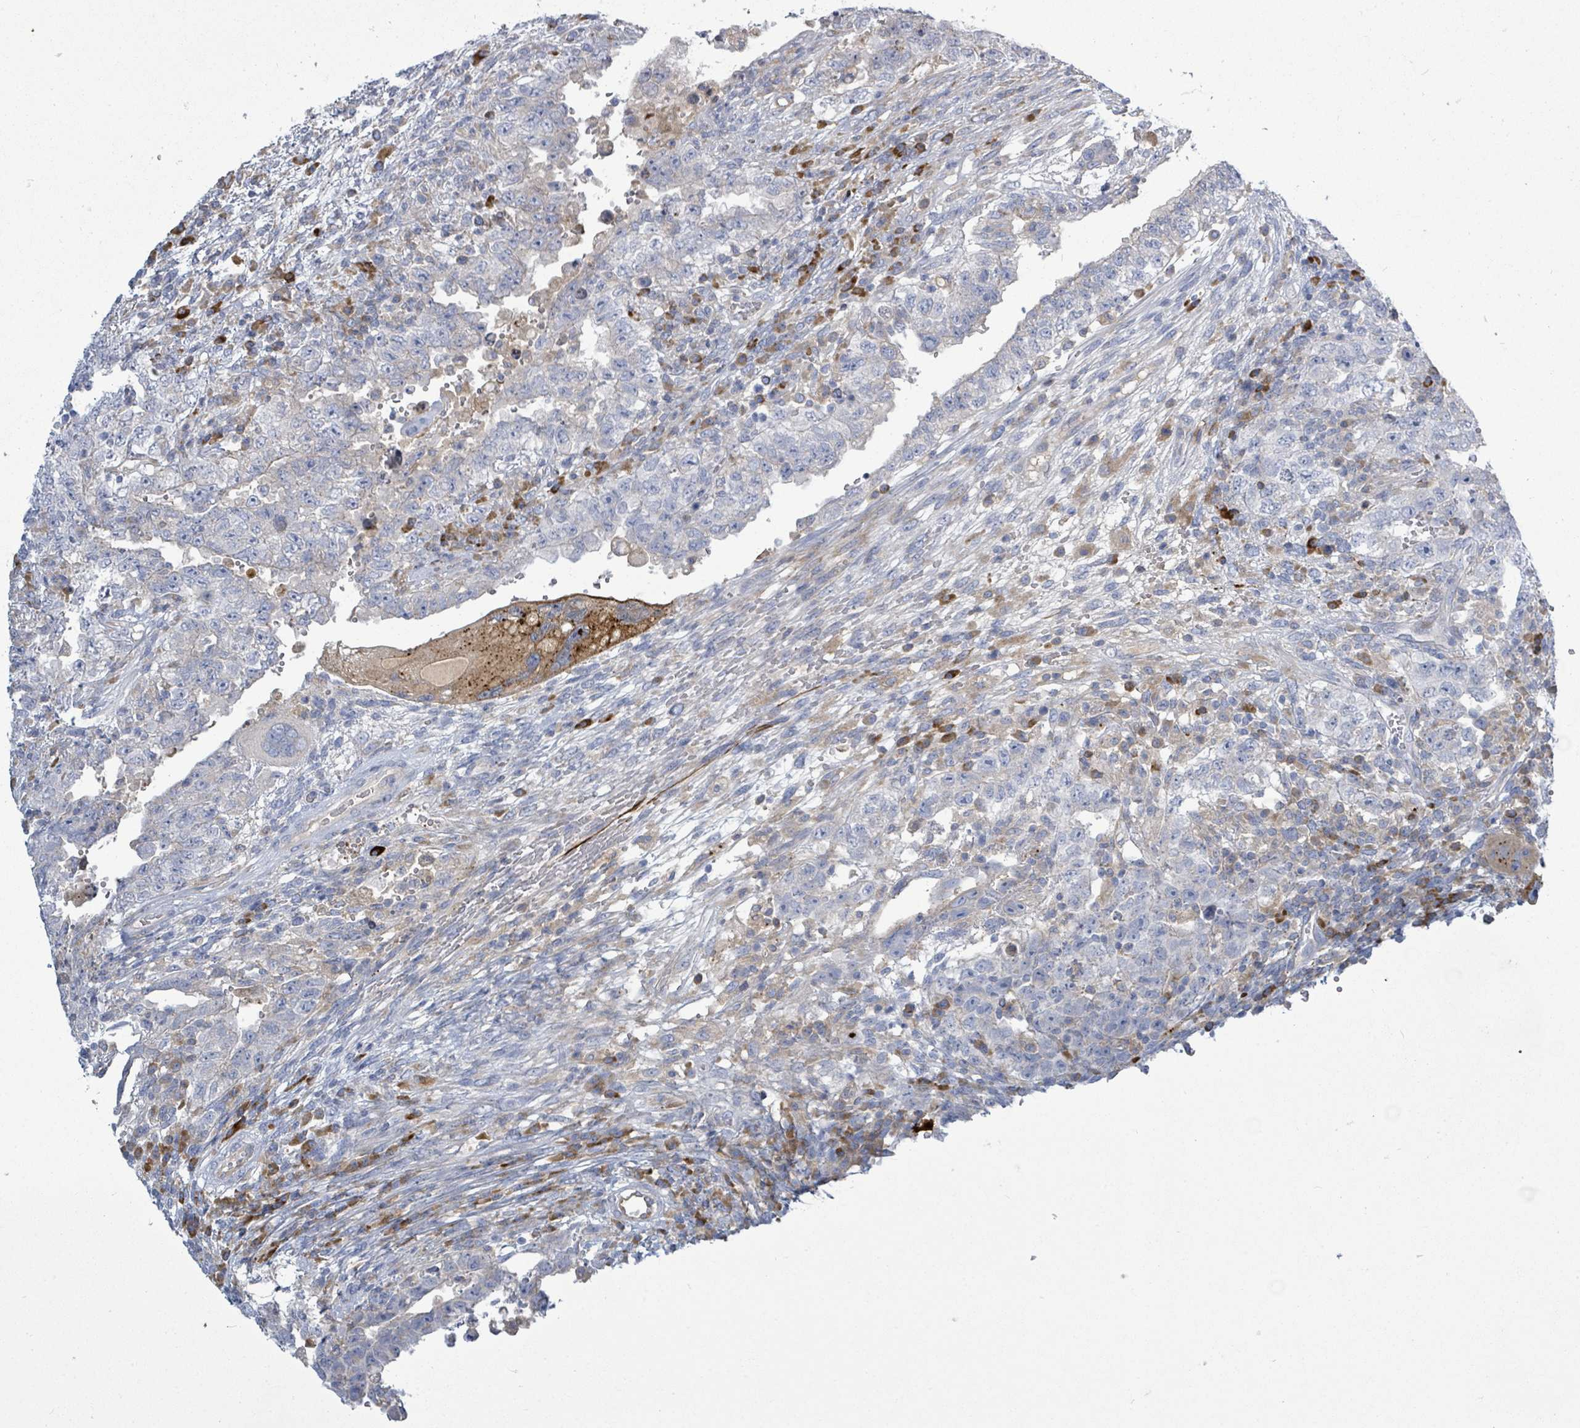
{"staining": {"intensity": "negative", "quantity": "none", "location": "none"}, "tissue": "testis cancer", "cell_type": "Tumor cells", "image_type": "cancer", "snomed": [{"axis": "morphology", "description": "Carcinoma, Embryonal, NOS"}, {"axis": "topography", "description": "Testis"}], "caption": "Immunohistochemical staining of human testis embryonal carcinoma displays no significant expression in tumor cells.", "gene": "SIRPB1", "patient": {"sex": "male", "age": 26}}